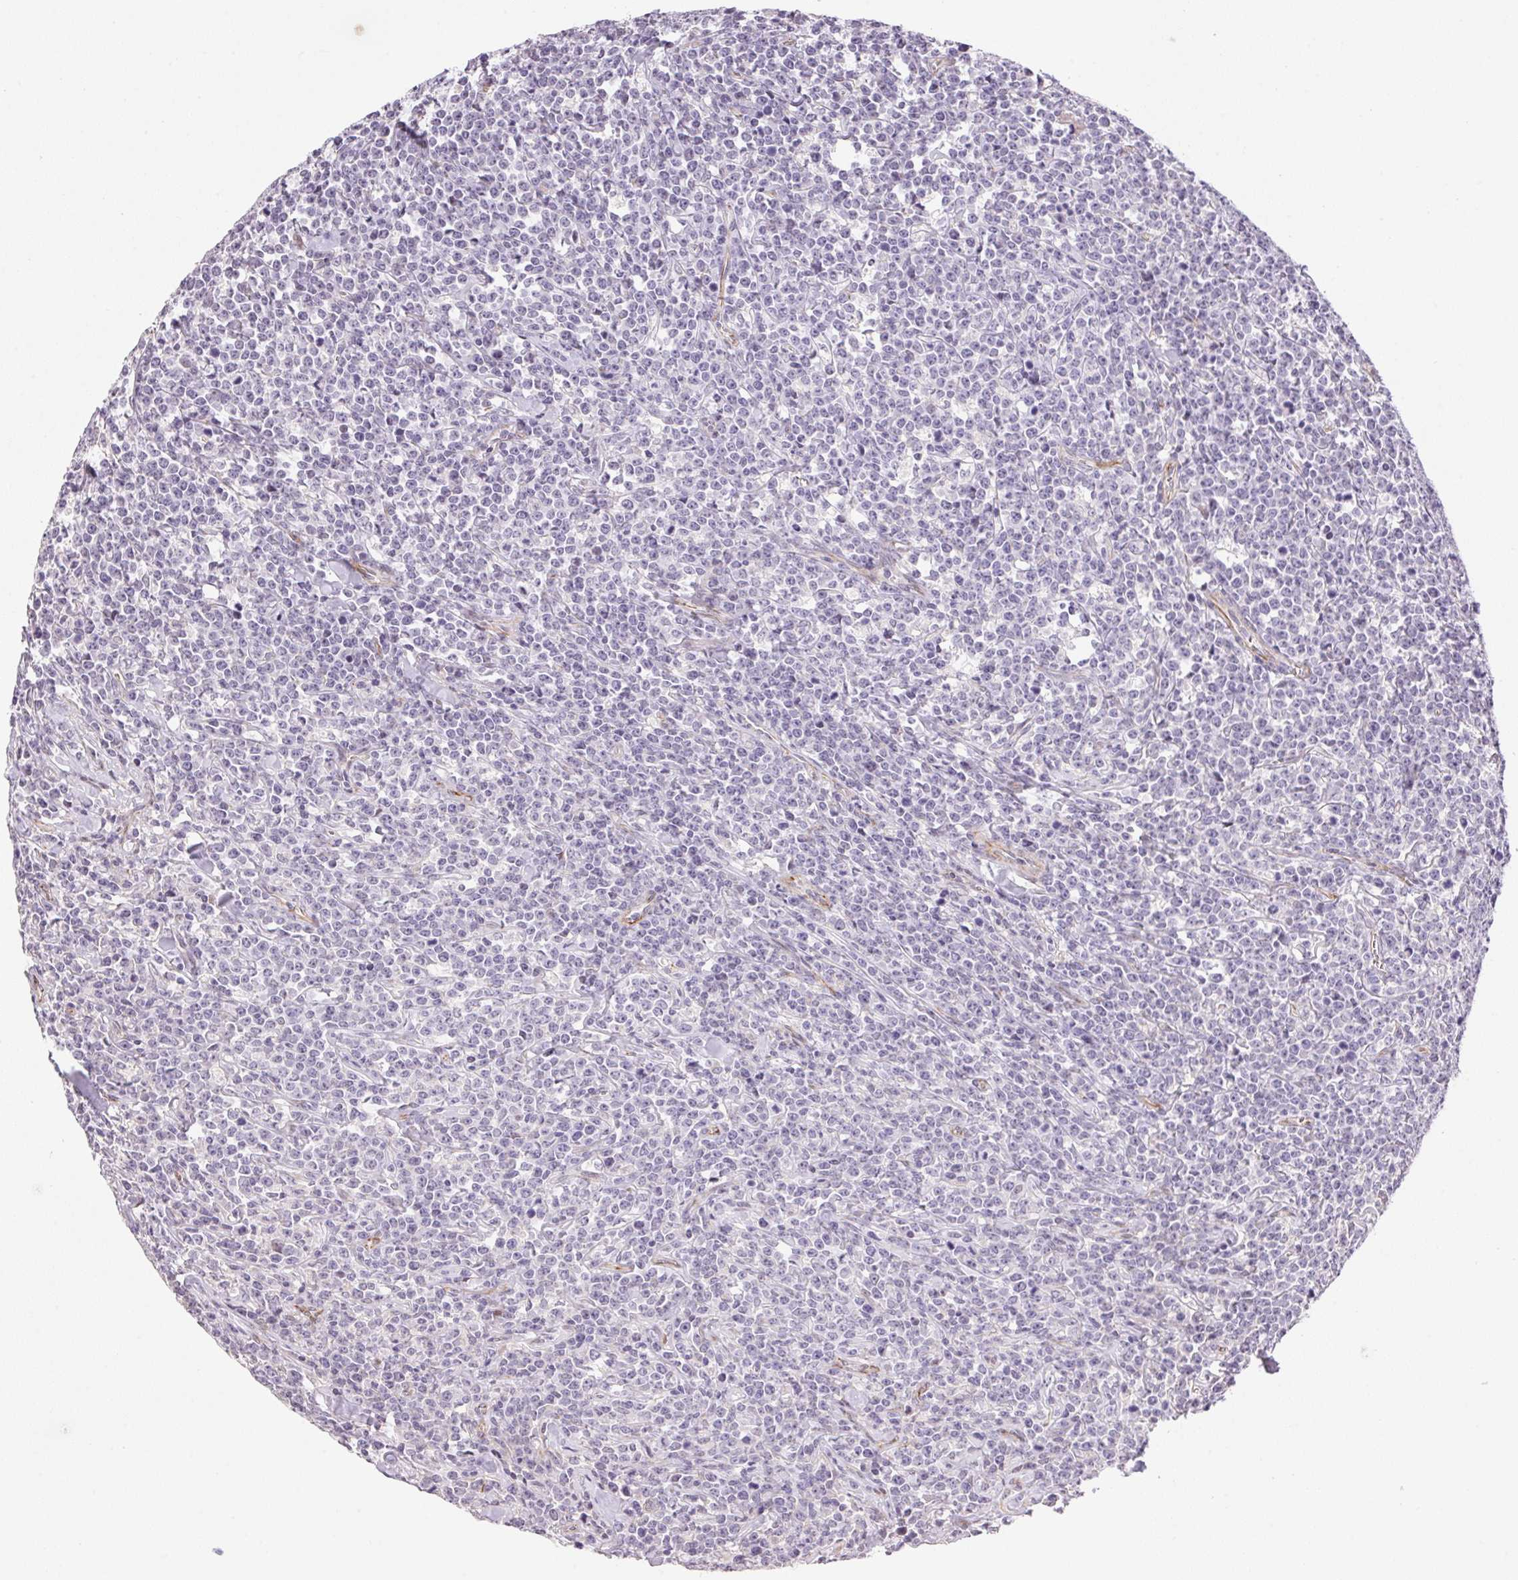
{"staining": {"intensity": "negative", "quantity": "none", "location": "none"}, "tissue": "lymphoma", "cell_type": "Tumor cells", "image_type": "cancer", "snomed": [{"axis": "morphology", "description": "Malignant lymphoma, non-Hodgkin's type, High grade"}, {"axis": "topography", "description": "Small intestine"}], "caption": "Immunohistochemistry (IHC) of human lymphoma shows no positivity in tumor cells.", "gene": "GYG2", "patient": {"sex": "female", "age": 56}}